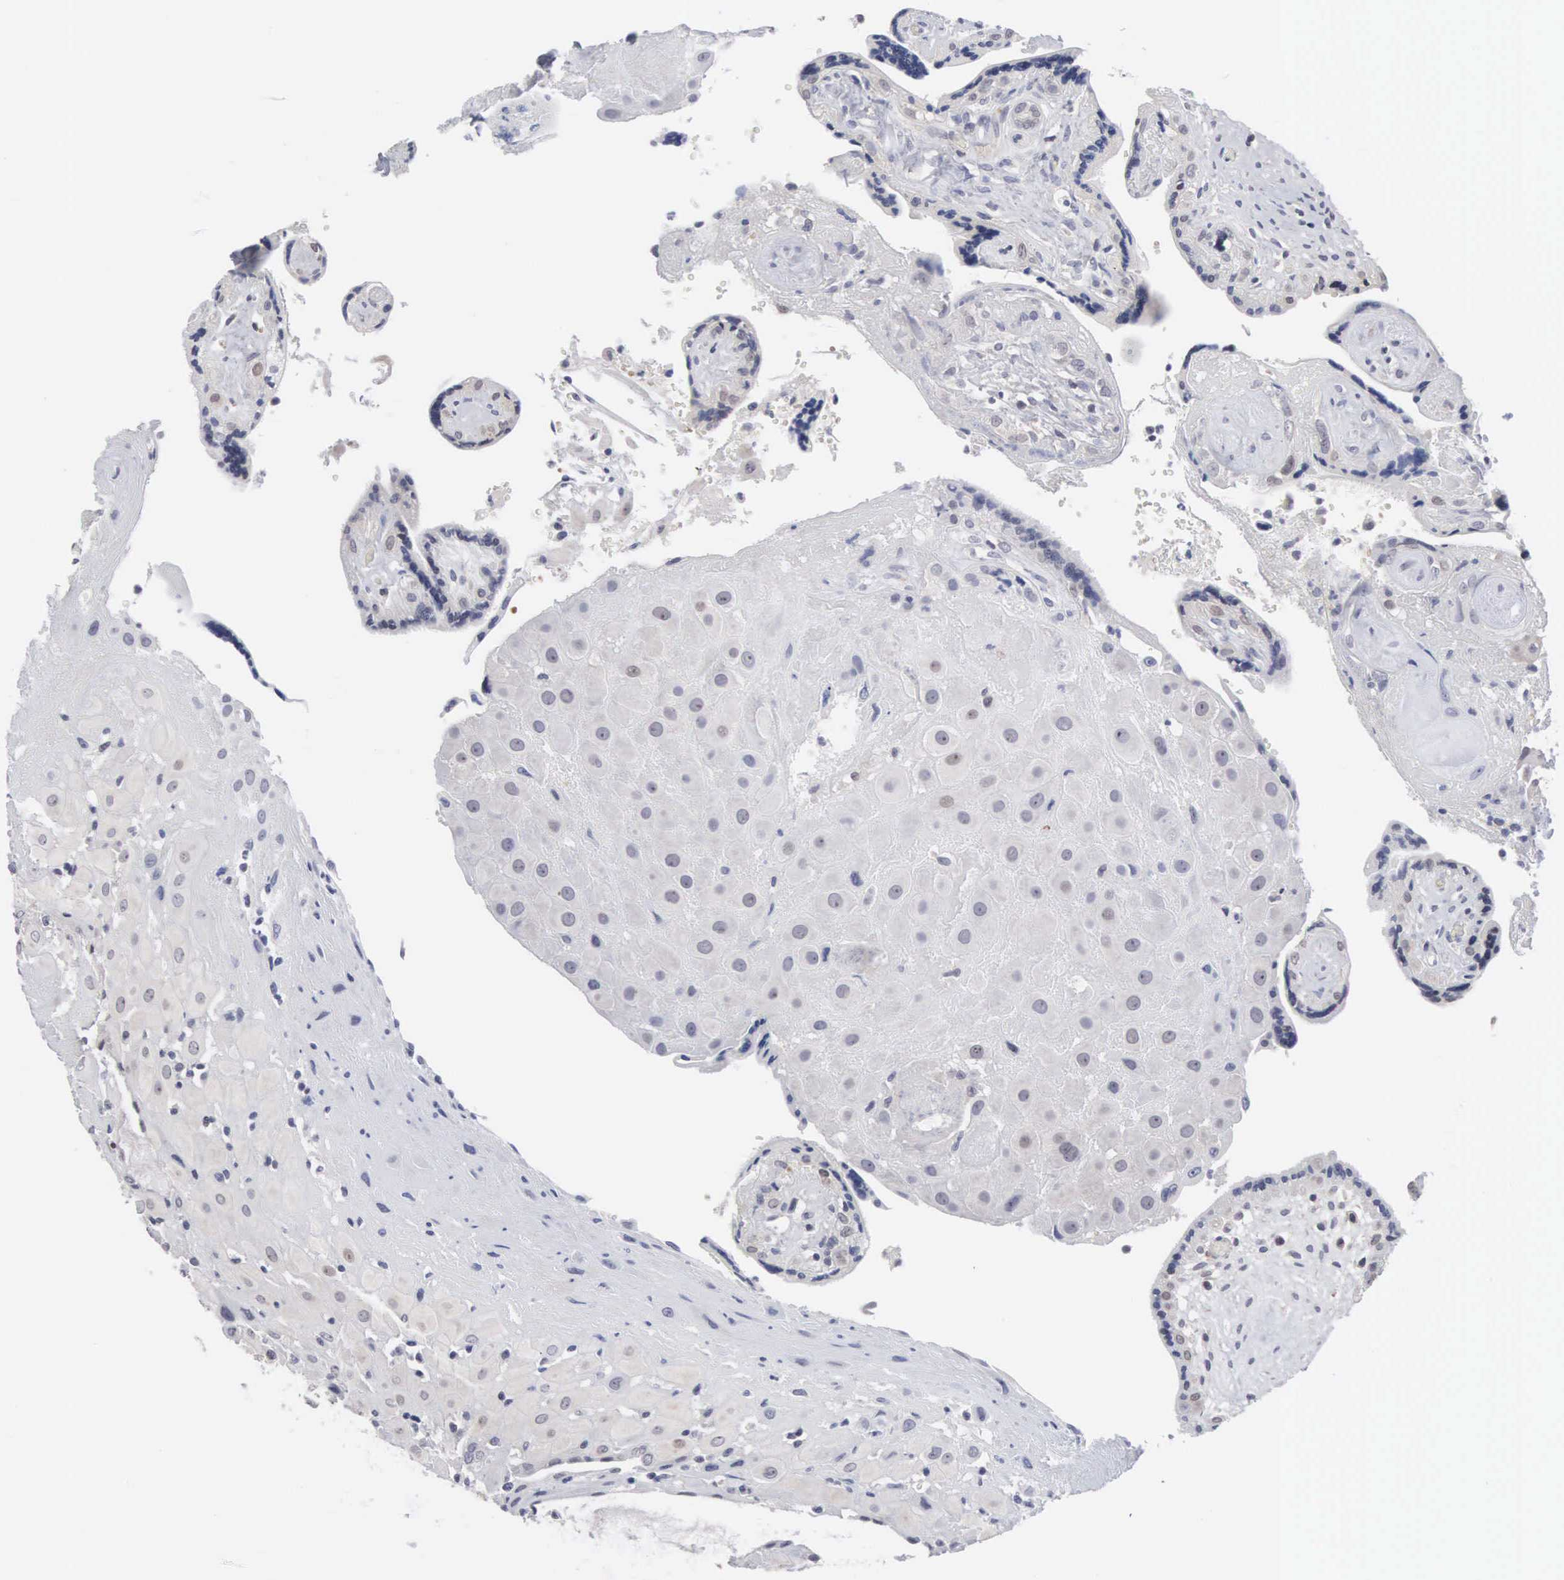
{"staining": {"intensity": "weak", "quantity": "25%-75%", "location": "cytoplasmic/membranous"}, "tissue": "placenta", "cell_type": "Decidual cells", "image_type": "normal", "snomed": [{"axis": "morphology", "description": "Normal tissue, NOS"}, {"axis": "topography", "description": "Placenta"}], "caption": "Decidual cells reveal low levels of weak cytoplasmic/membranous expression in about 25%-75% of cells in benign human placenta. (DAB = brown stain, brightfield microscopy at high magnification).", "gene": "ACOT4", "patient": {"sex": "female", "age": 24}}